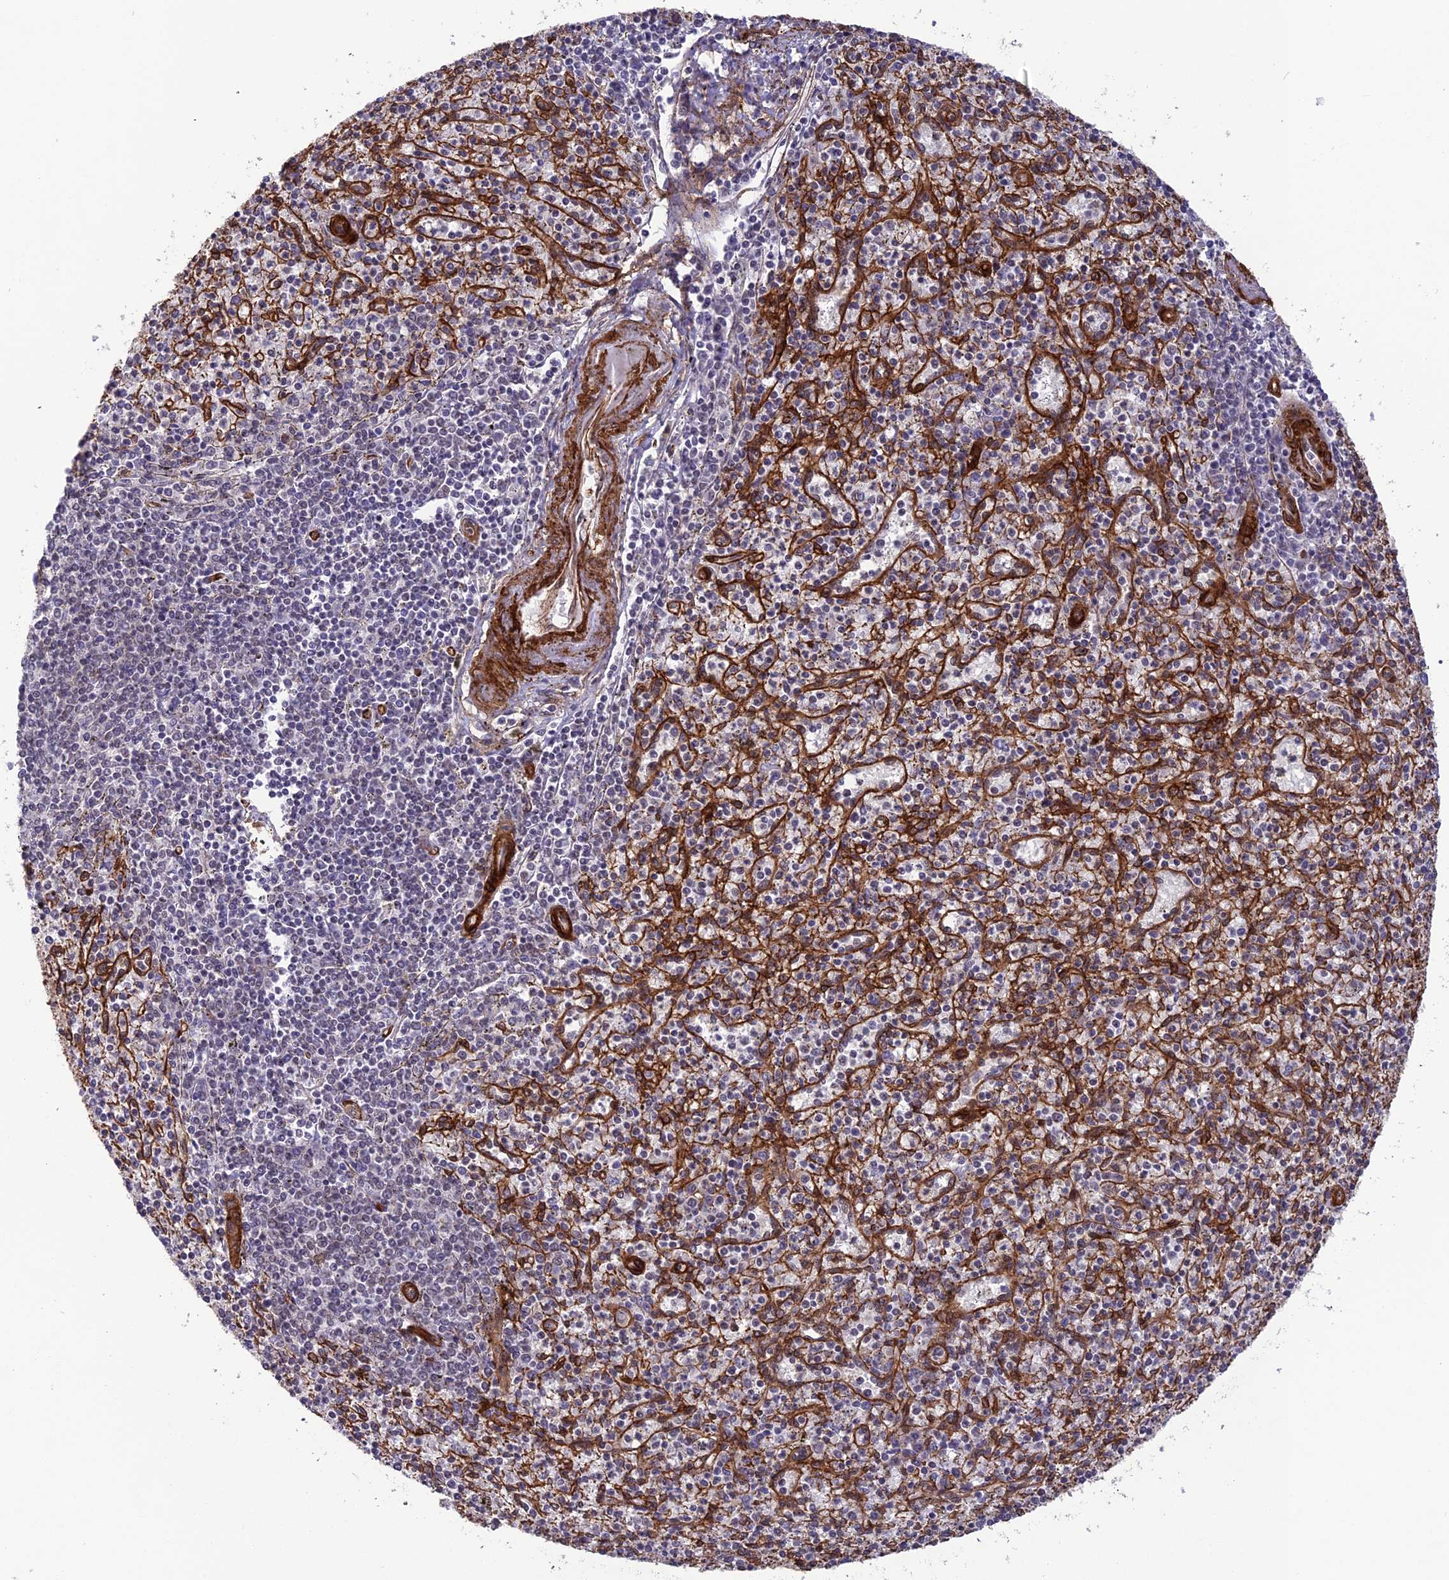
{"staining": {"intensity": "negative", "quantity": "none", "location": "none"}, "tissue": "spleen", "cell_type": "Cells in red pulp", "image_type": "normal", "snomed": [{"axis": "morphology", "description": "Normal tissue, NOS"}, {"axis": "topography", "description": "Spleen"}], "caption": "DAB immunohistochemical staining of normal human spleen demonstrates no significant positivity in cells in red pulp.", "gene": "TNS1", "patient": {"sex": "male", "age": 72}}